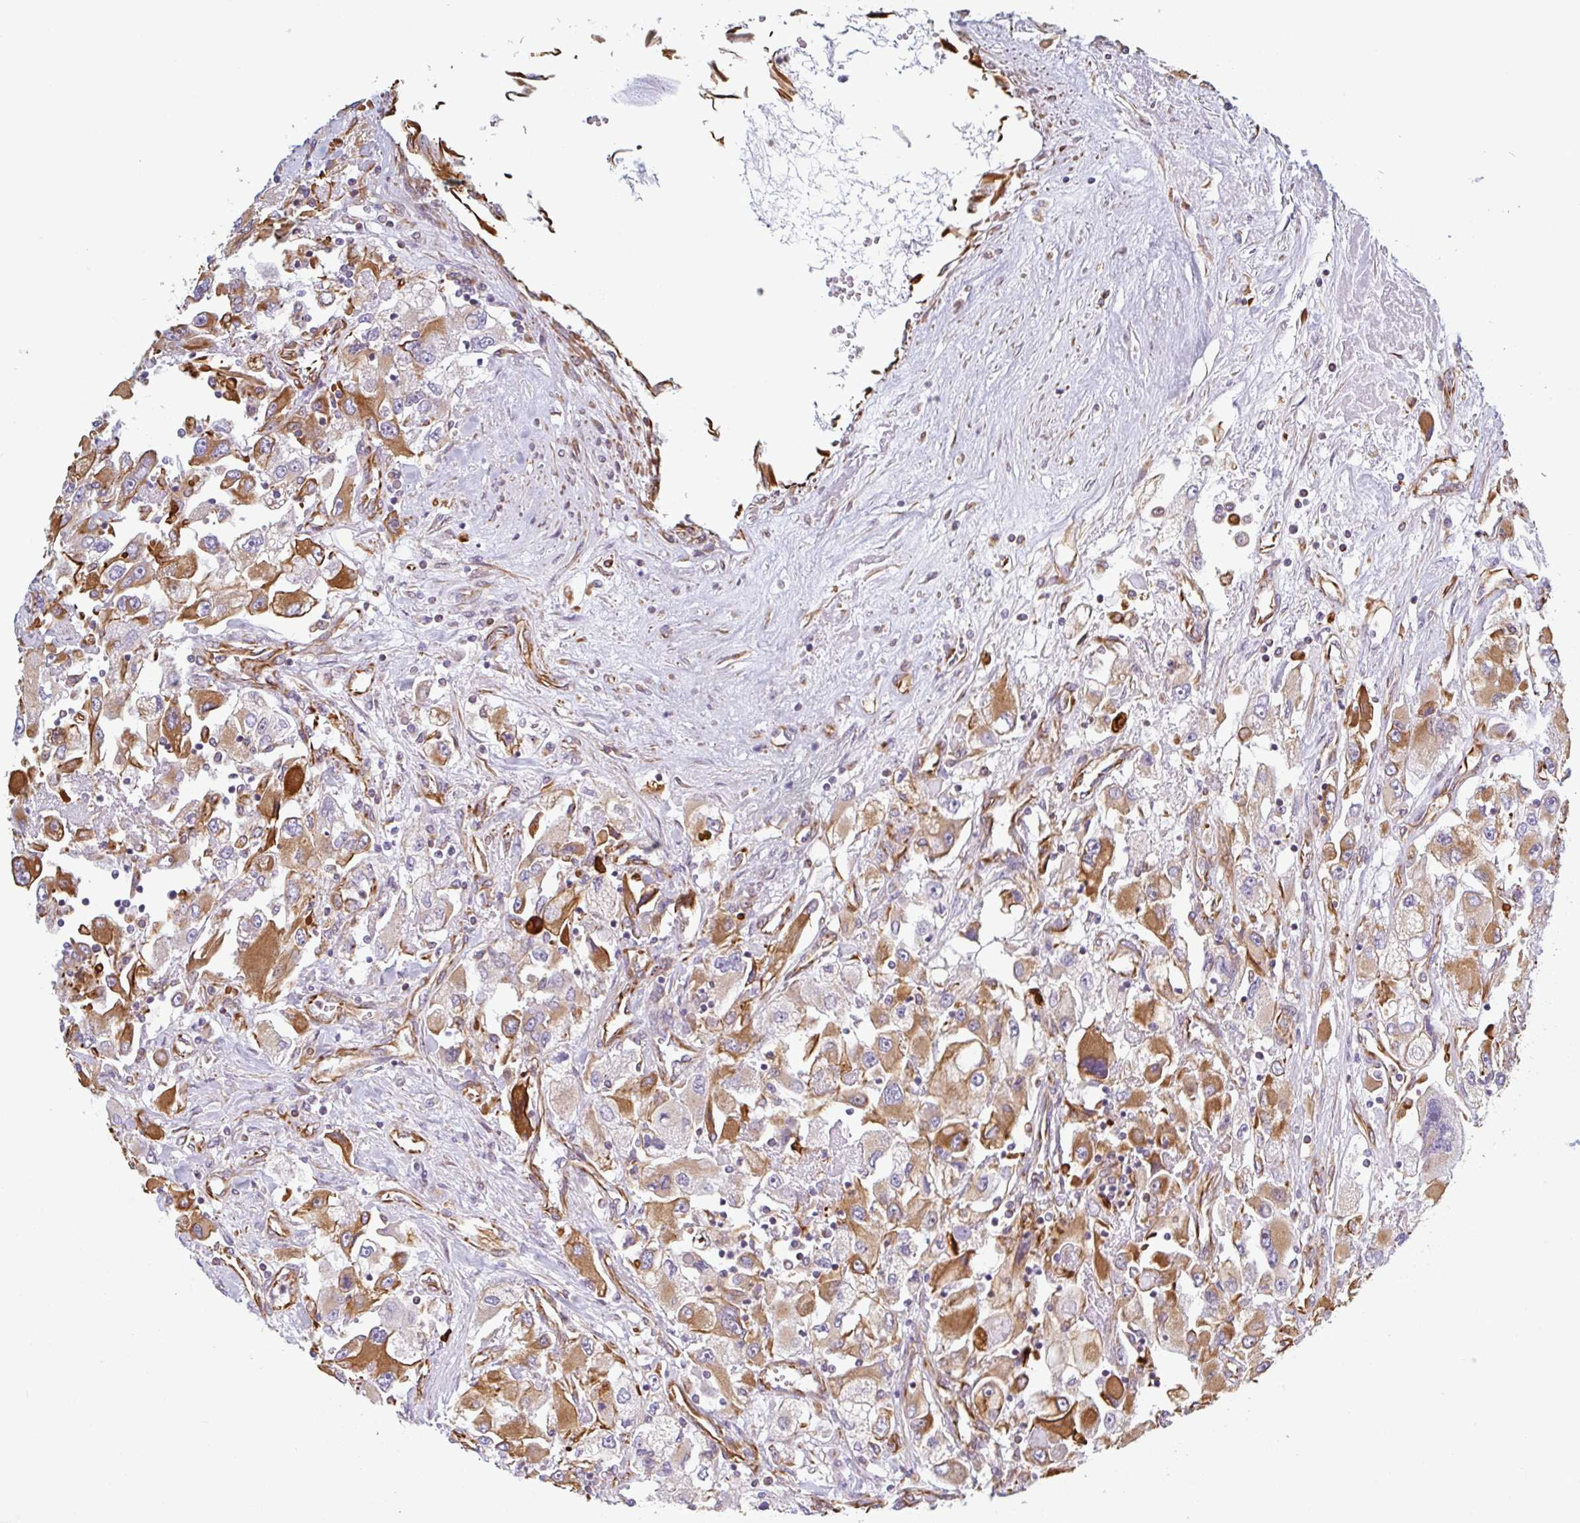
{"staining": {"intensity": "moderate", "quantity": ">75%", "location": "cytoplasmic/membranous"}, "tissue": "renal cancer", "cell_type": "Tumor cells", "image_type": "cancer", "snomed": [{"axis": "morphology", "description": "Adenocarcinoma, NOS"}, {"axis": "topography", "description": "Kidney"}], "caption": "Brown immunohistochemical staining in adenocarcinoma (renal) displays moderate cytoplasmic/membranous staining in approximately >75% of tumor cells. Immunohistochemistry (ihc) stains the protein in brown and the nuclei are stained blue.", "gene": "PPFIA1", "patient": {"sex": "female", "age": 52}}